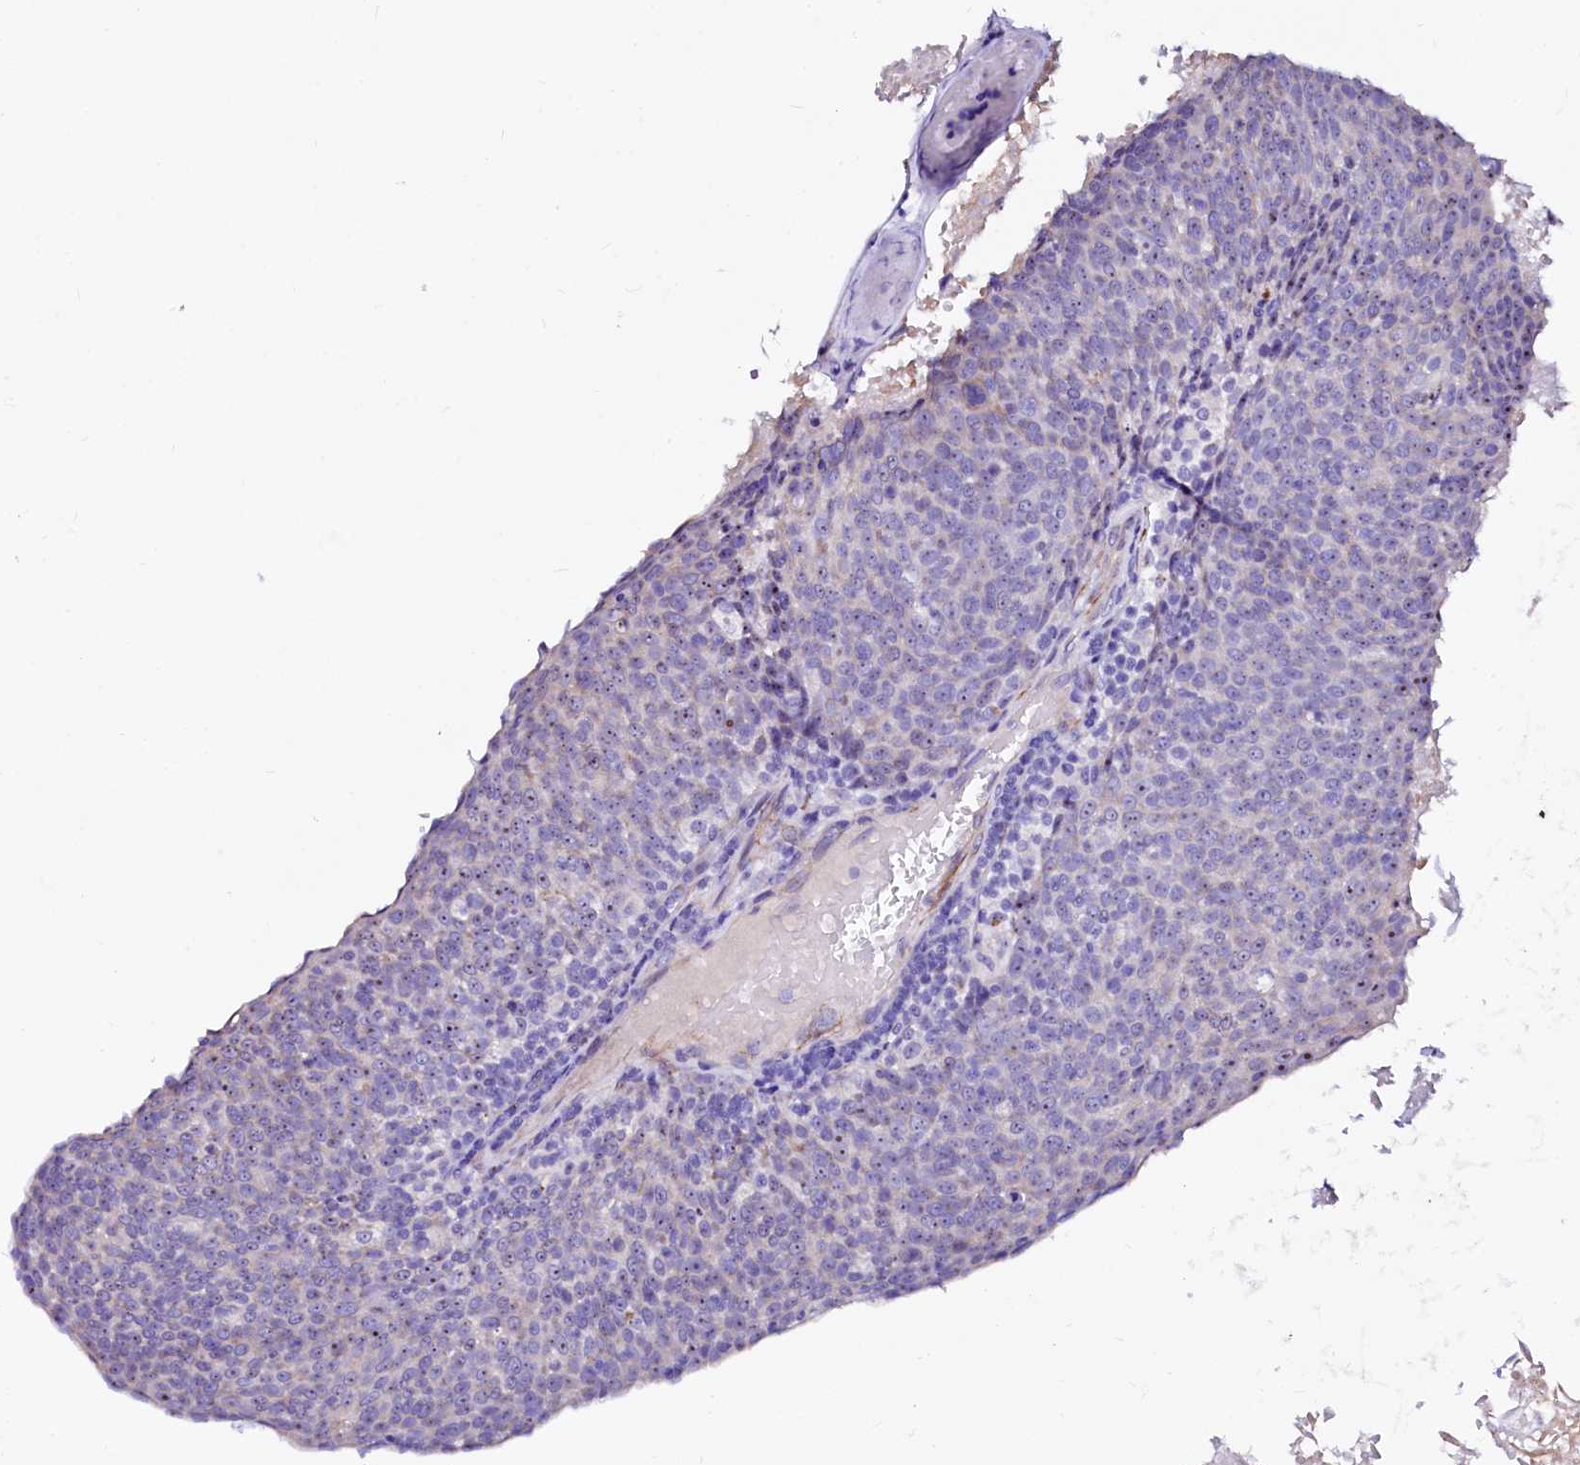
{"staining": {"intensity": "negative", "quantity": "none", "location": "none"}, "tissue": "head and neck cancer", "cell_type": "Tumor cells", "image_type": "cancer", "snomed": [{"axis": "morphology", "description": "Squamous cell carcinoma, NOS"}, {"axis": "morphology", "description": "Squamous cell carcinoma, metastatic, NOS"}, {"axis": "topography", "description": "Lymph node"}, {"axis": "topography", "description": "Head-Neck"}], "caption": "Protein analysis of head and neck cancer (squamous cell carcinoma) exhibits no significant expression in tumor cells.", "gene": "SFR1", "patient": {"sex": "male", "age": 62}}